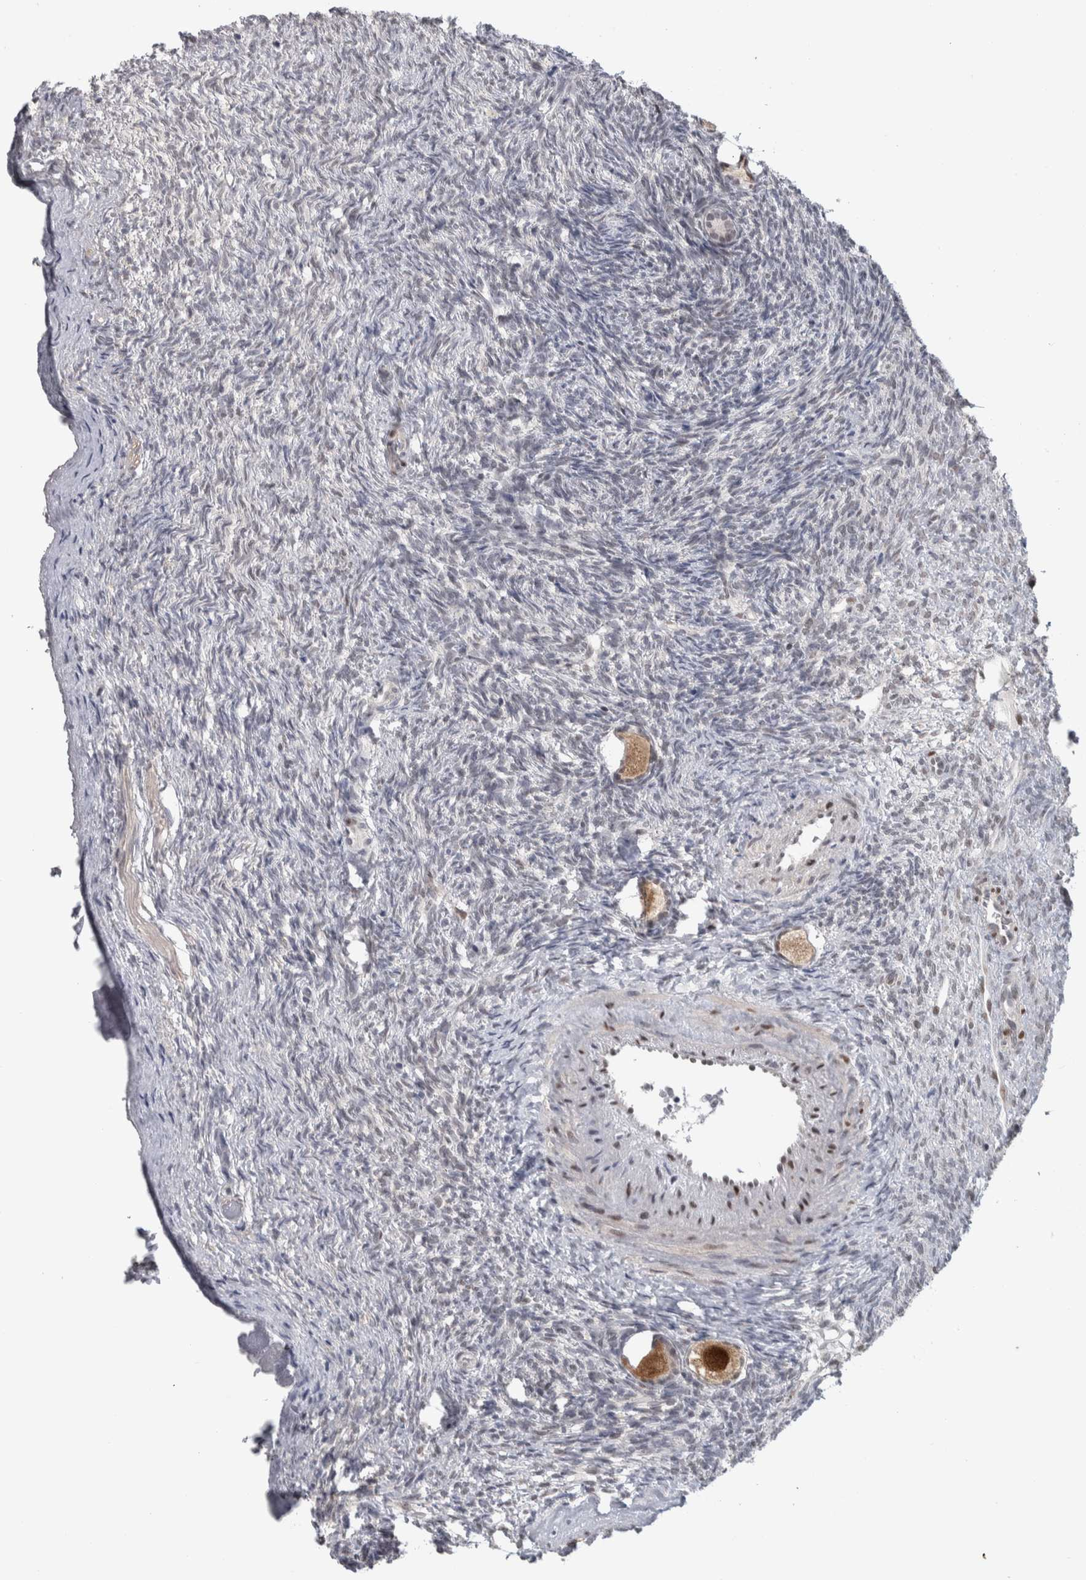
{"staining": {"intensity": "strong", "quantity": "25%-75%", "location": "cytoplasmic/membranous,nuclear"}, "tissue": "ovary", "cell_type": "Follicle cells", "image_type": "normal", "snomed": [{"axis": "morphology", "description": "Normal tissue, NOS"}, {"axis": "topography", "description": "Ovary"}], "caption": "Ovary stained with a brown dye displays strong cytoplasmic/membranous,nuclear positive expression in about 25%-75% of follicle cells.", "gene": "HEXIM2", "patient": {"sex": "female", "age": 34}}